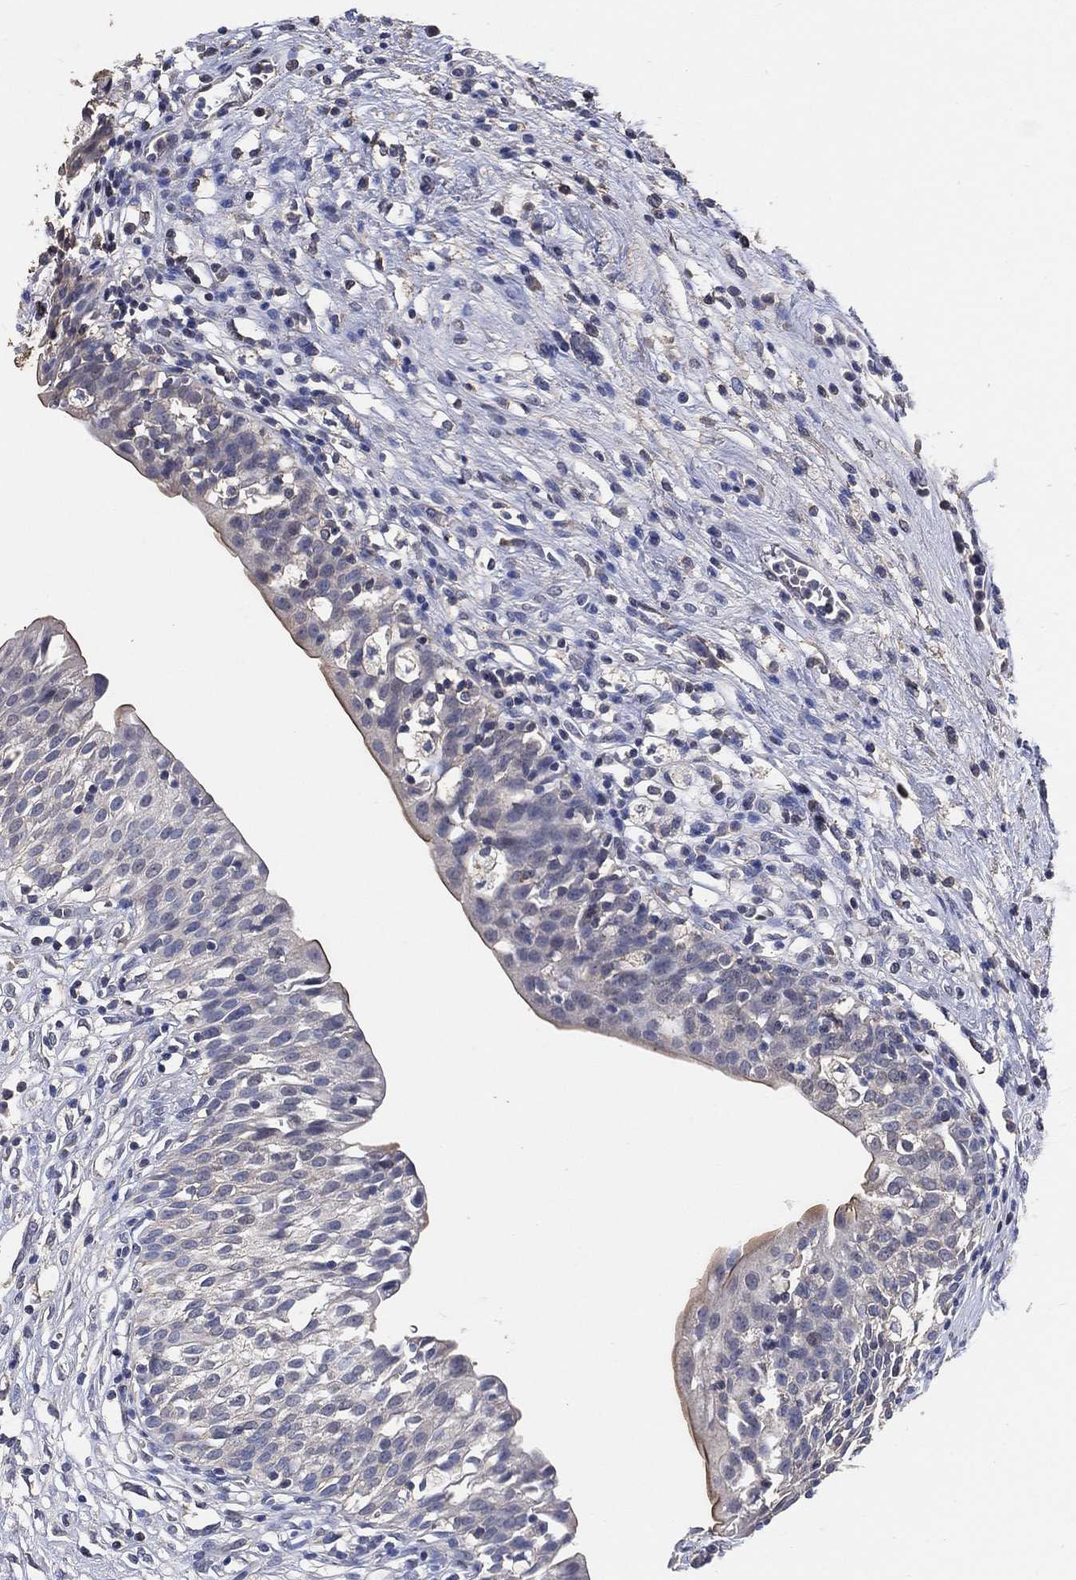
{"staining": {"intensity": "weak", "quantity": "<25%", "location": "cytoplasmic/membranous"}, "tissue": "urinary bladder", "cell_type": "Urothelial cells", "image_type": "normal", "snomed": [{"axis": "morphology", "description": "Normal tissue, NOS"}, {"axis": "topography", "description": "Urinary bladder"}], "caption": "IHC of unremarkable human urinary bladder displays no expression in urothelial cells.", "gene": "KLK5", "patient": {"sex": "male", "age": 76}}